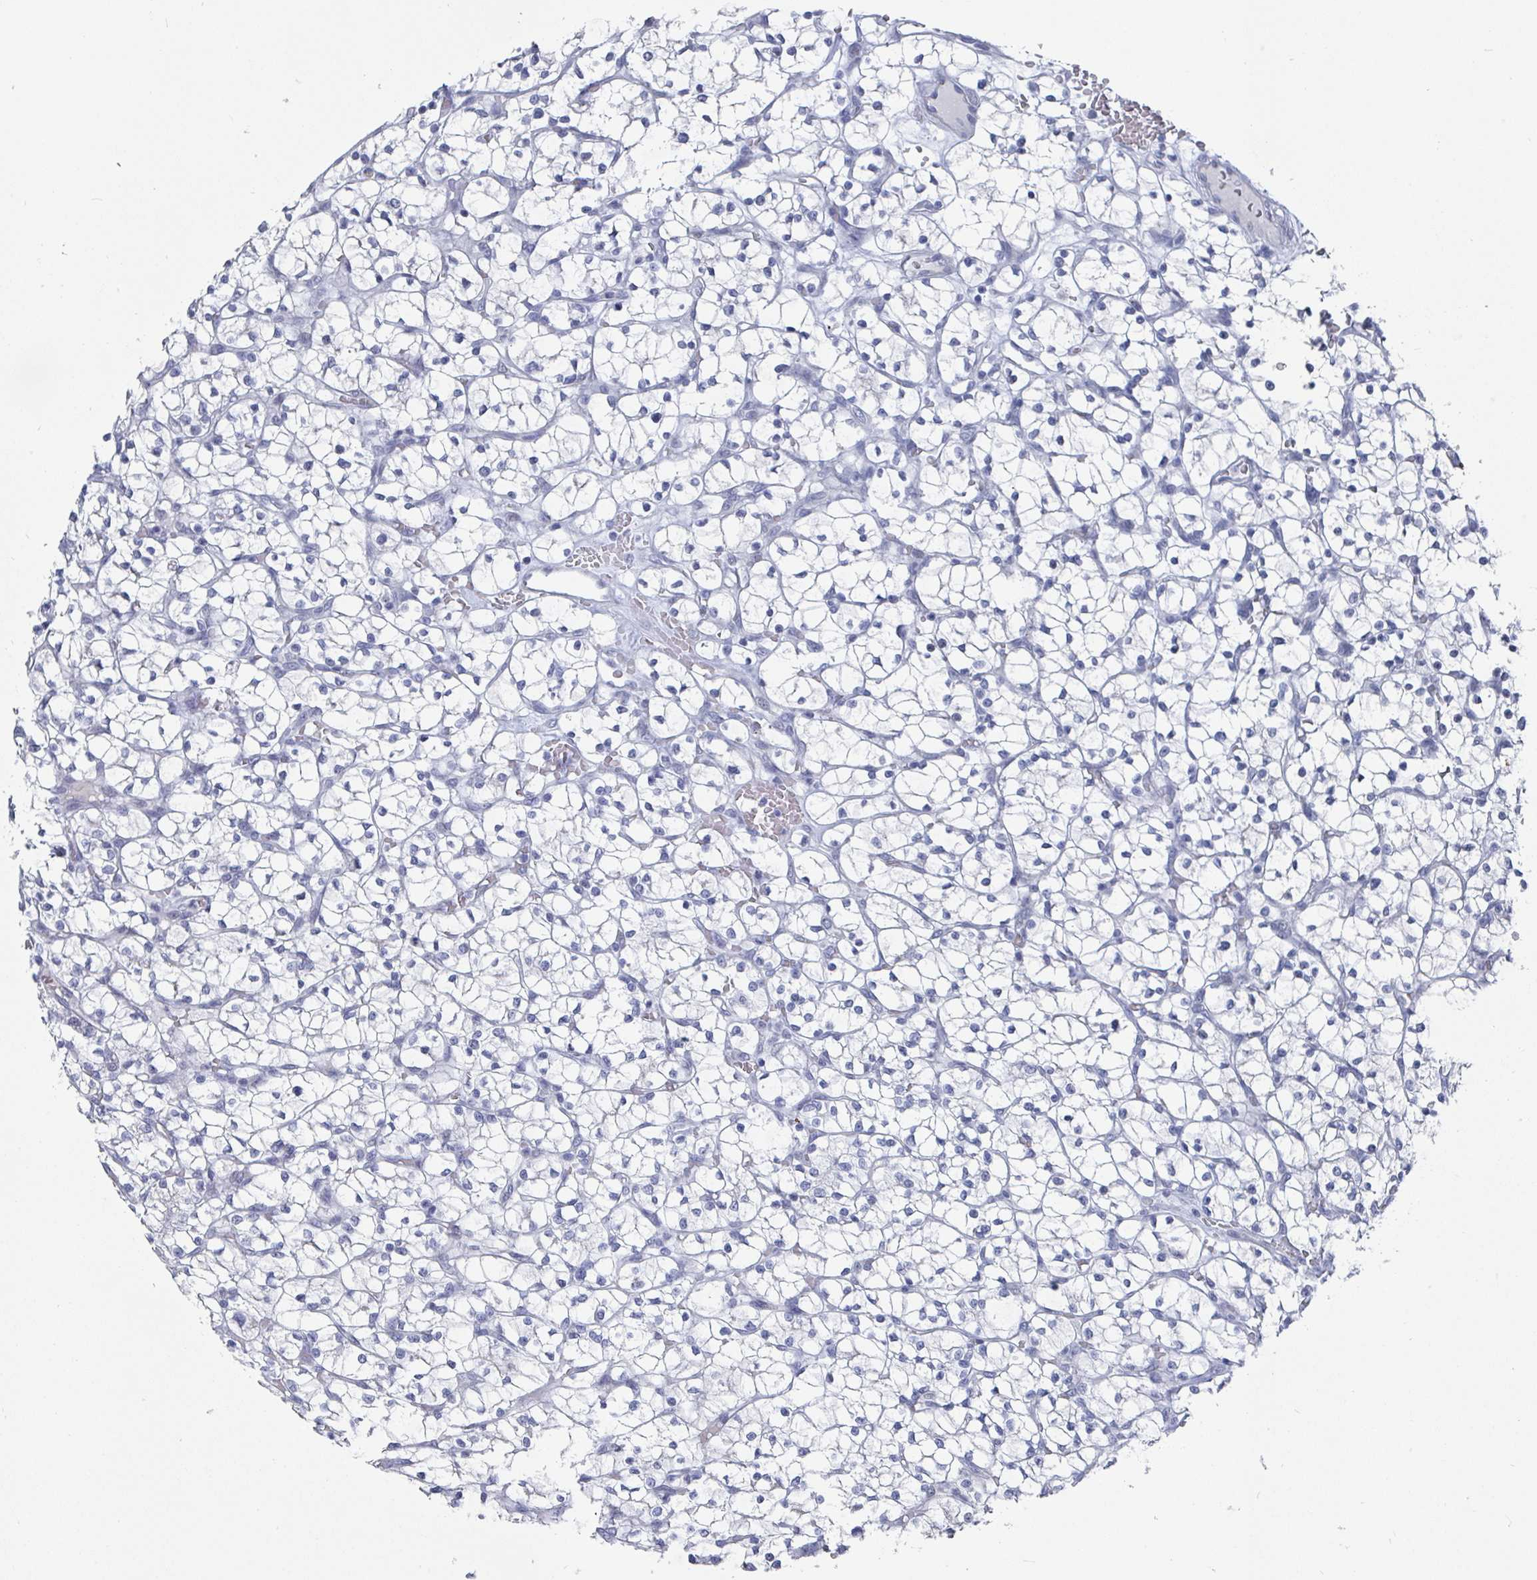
{"staining": {"intensity": "negative", "quantity": "none", "location": "none"}, "tissue": "renal cancer", "cell_type": "Tumor cells", "image_type": "cancer", "snomed": [{"axis": "morphology", "description": "Adenocarcinoma, NOS"}, {"axis": "topography", "description": "Kidney"}], "caption": "Renal cancer was stained to show a protein in brown. There is no significant positivity in tumor cells.", "gene": "CAMKV", "patient": {"sex": "female", "age": 64}}